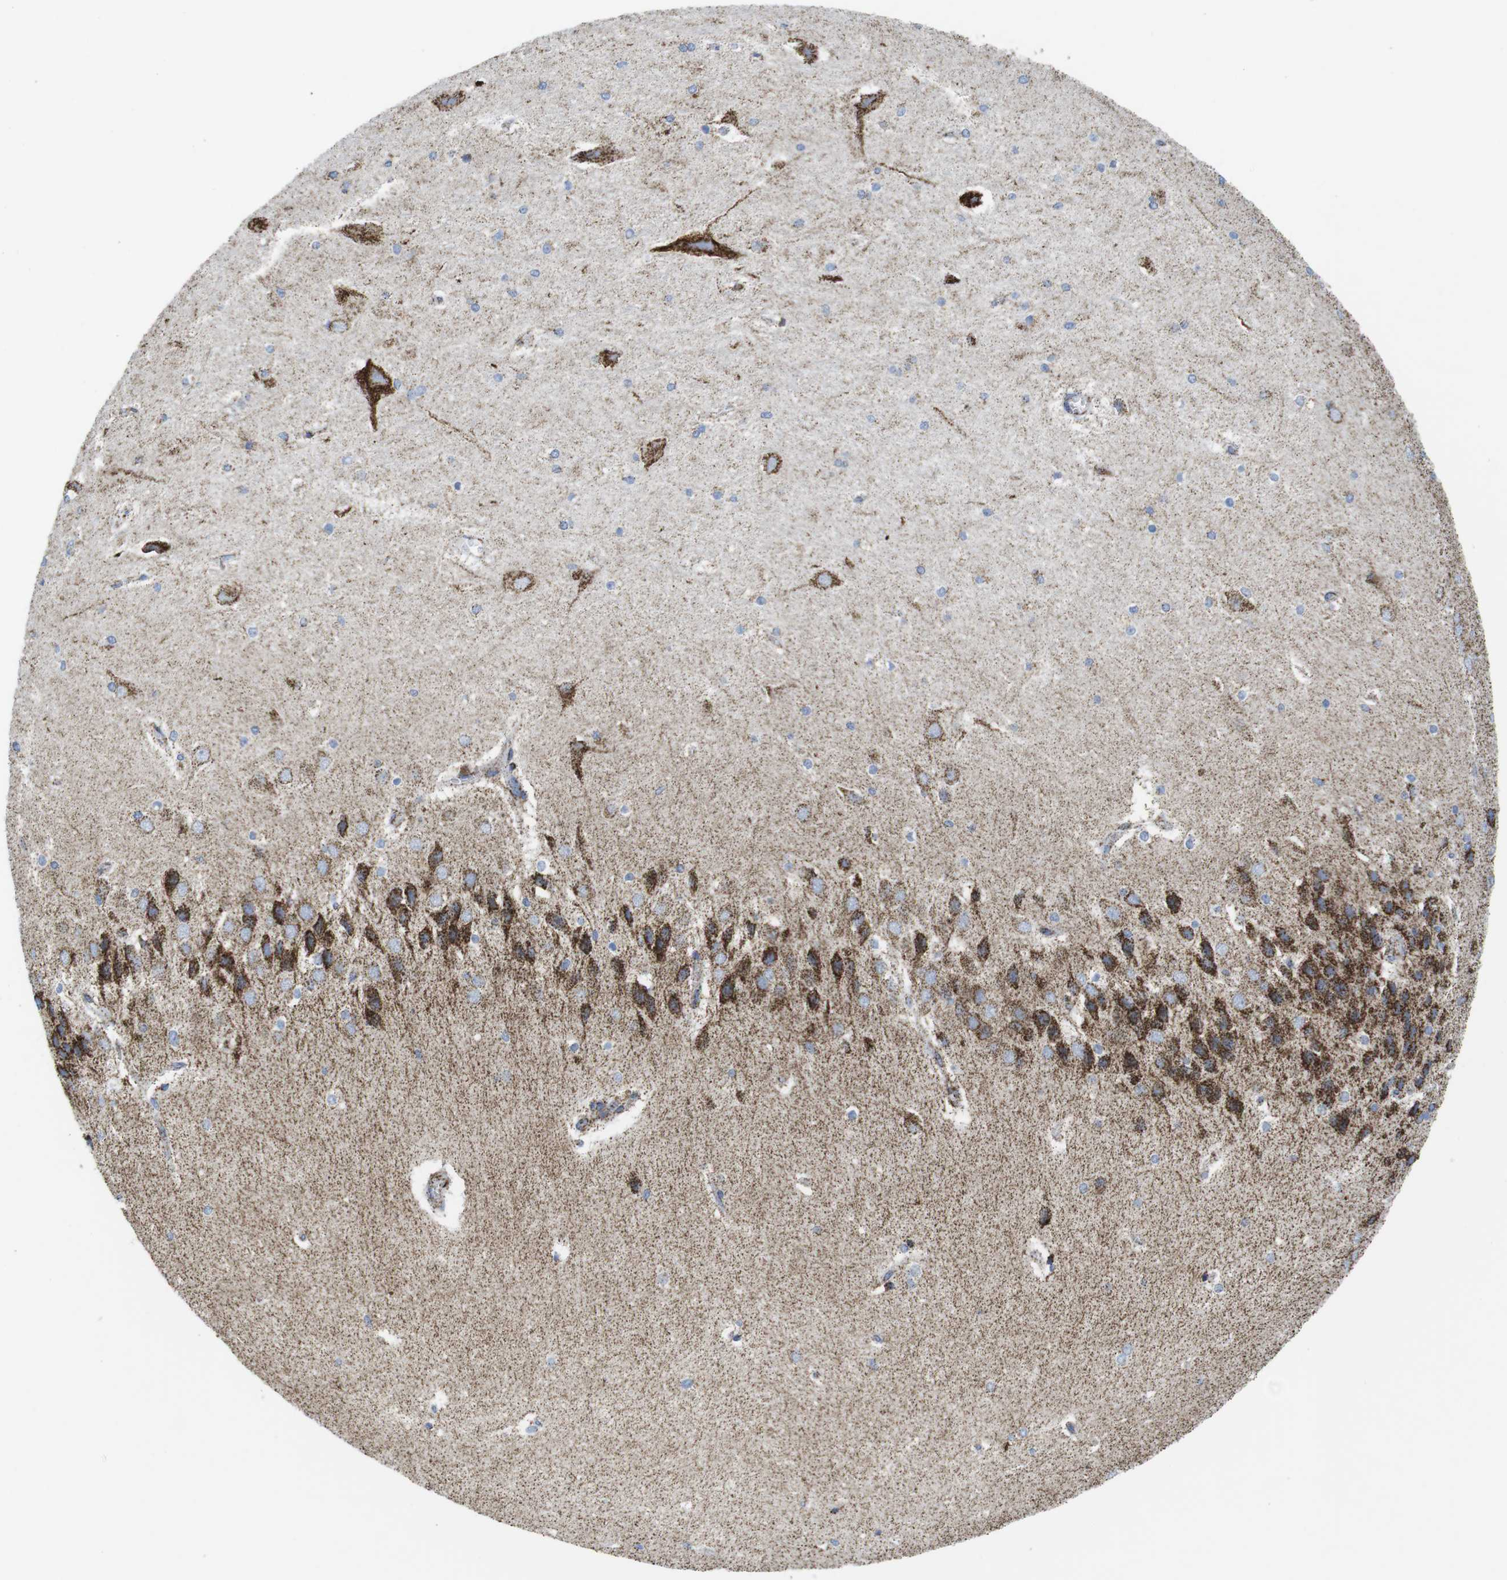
{"staining": {"intensity": "moderate", "quantity": "<25%", "location": "cytoplasmic/membranous"}, "tissue": "hippocampus", "cell_type": "Glial cells", "image_type": "normal", "snomed": [{"axis": "morphology", "description": "Normal tissue, NOS"}, {"axis": "topography", "description": "Hippocampus"}], "caption": "Normal hippocampus displays moderate cytoplasmic/membranous positivity in about <25% of glial cells (DAB (3,3'-diaminobenzidine) = brown stain, brightfield microscopy at high magnification)..", "gene": "ATP5PO", "patient": {"sex": "female", "age": 19}}